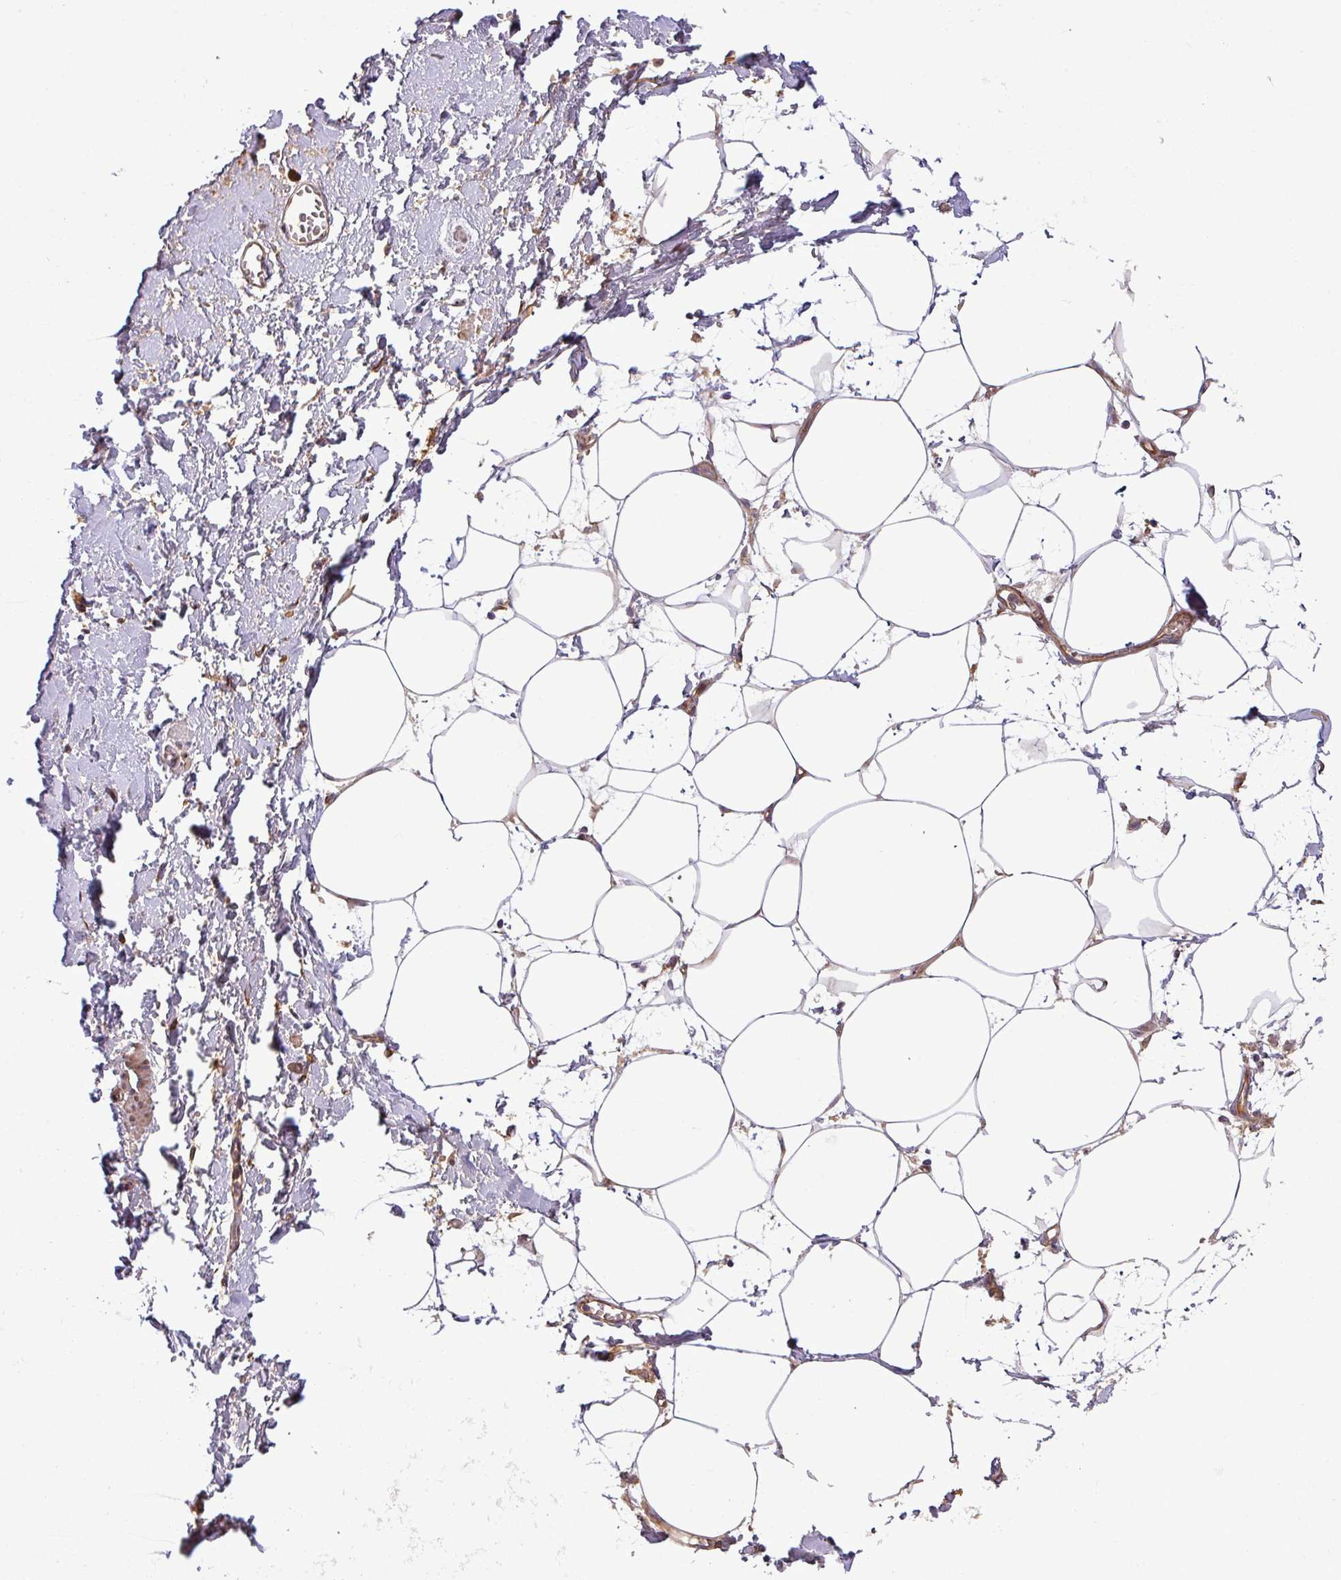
{"staining": {"intensity": "negative", "quantity": "none", "location": "none"}, "tissue": "adipose tissue", "cell_type": "Adipocytes", "image_type": "normal", "snomed": [{"axis": "morphology", "description": "Normal tissue, NOS"}, {"axis": "topography", "description": "Prostate"}, {"axis": "topography", "description": "Peripheral nerve tissue"}], "caption": "This is an IHC photomicrograph of normal human adipose tissue. There is no expression in adipocytes.", "gene": "ART1", "patient": {"sex": "male", "age": 55}}